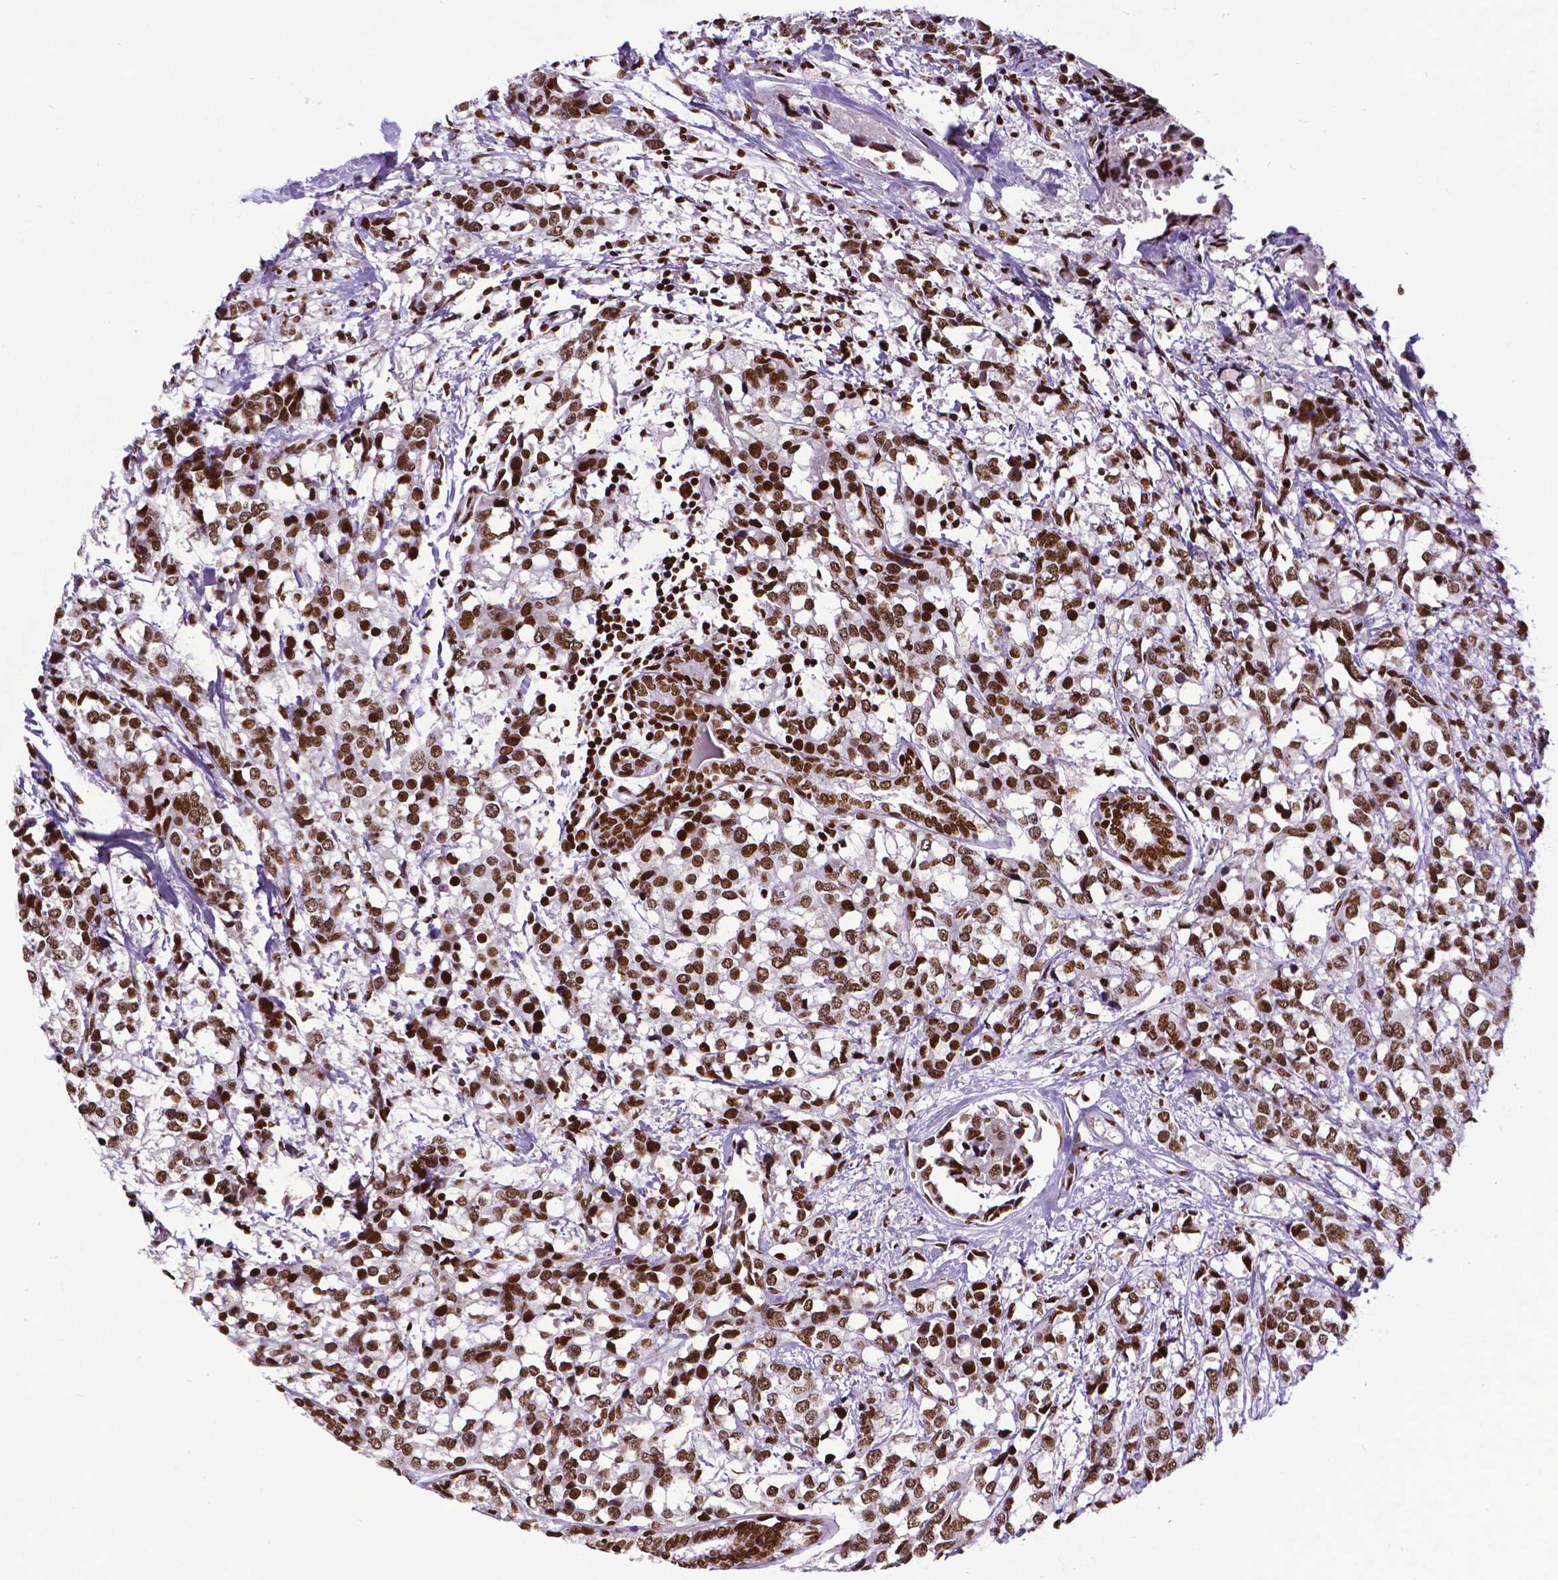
{"staining": {"intensity": "strong", "quantity": ">75%", "location": "nuclear"}, "tissue": "breast cancer", "cell_type": "Tumor cells", "image_type": "cancer", "snomed": [{"axis": "morphology", "description": "Lobular carcinoma"}, {"axis": "topography", "description": "Breast"}], "caption": "Immunohistochemistry (IHC) photomicrograph of human breast cancer (lobular carcinoma) stained for a protein (brown), which shows high levels of strong nuclear positivity in approximately >75% of tumor cells.", "gene": "CTCF", "patient": {"sex": "female", "age": 59}}